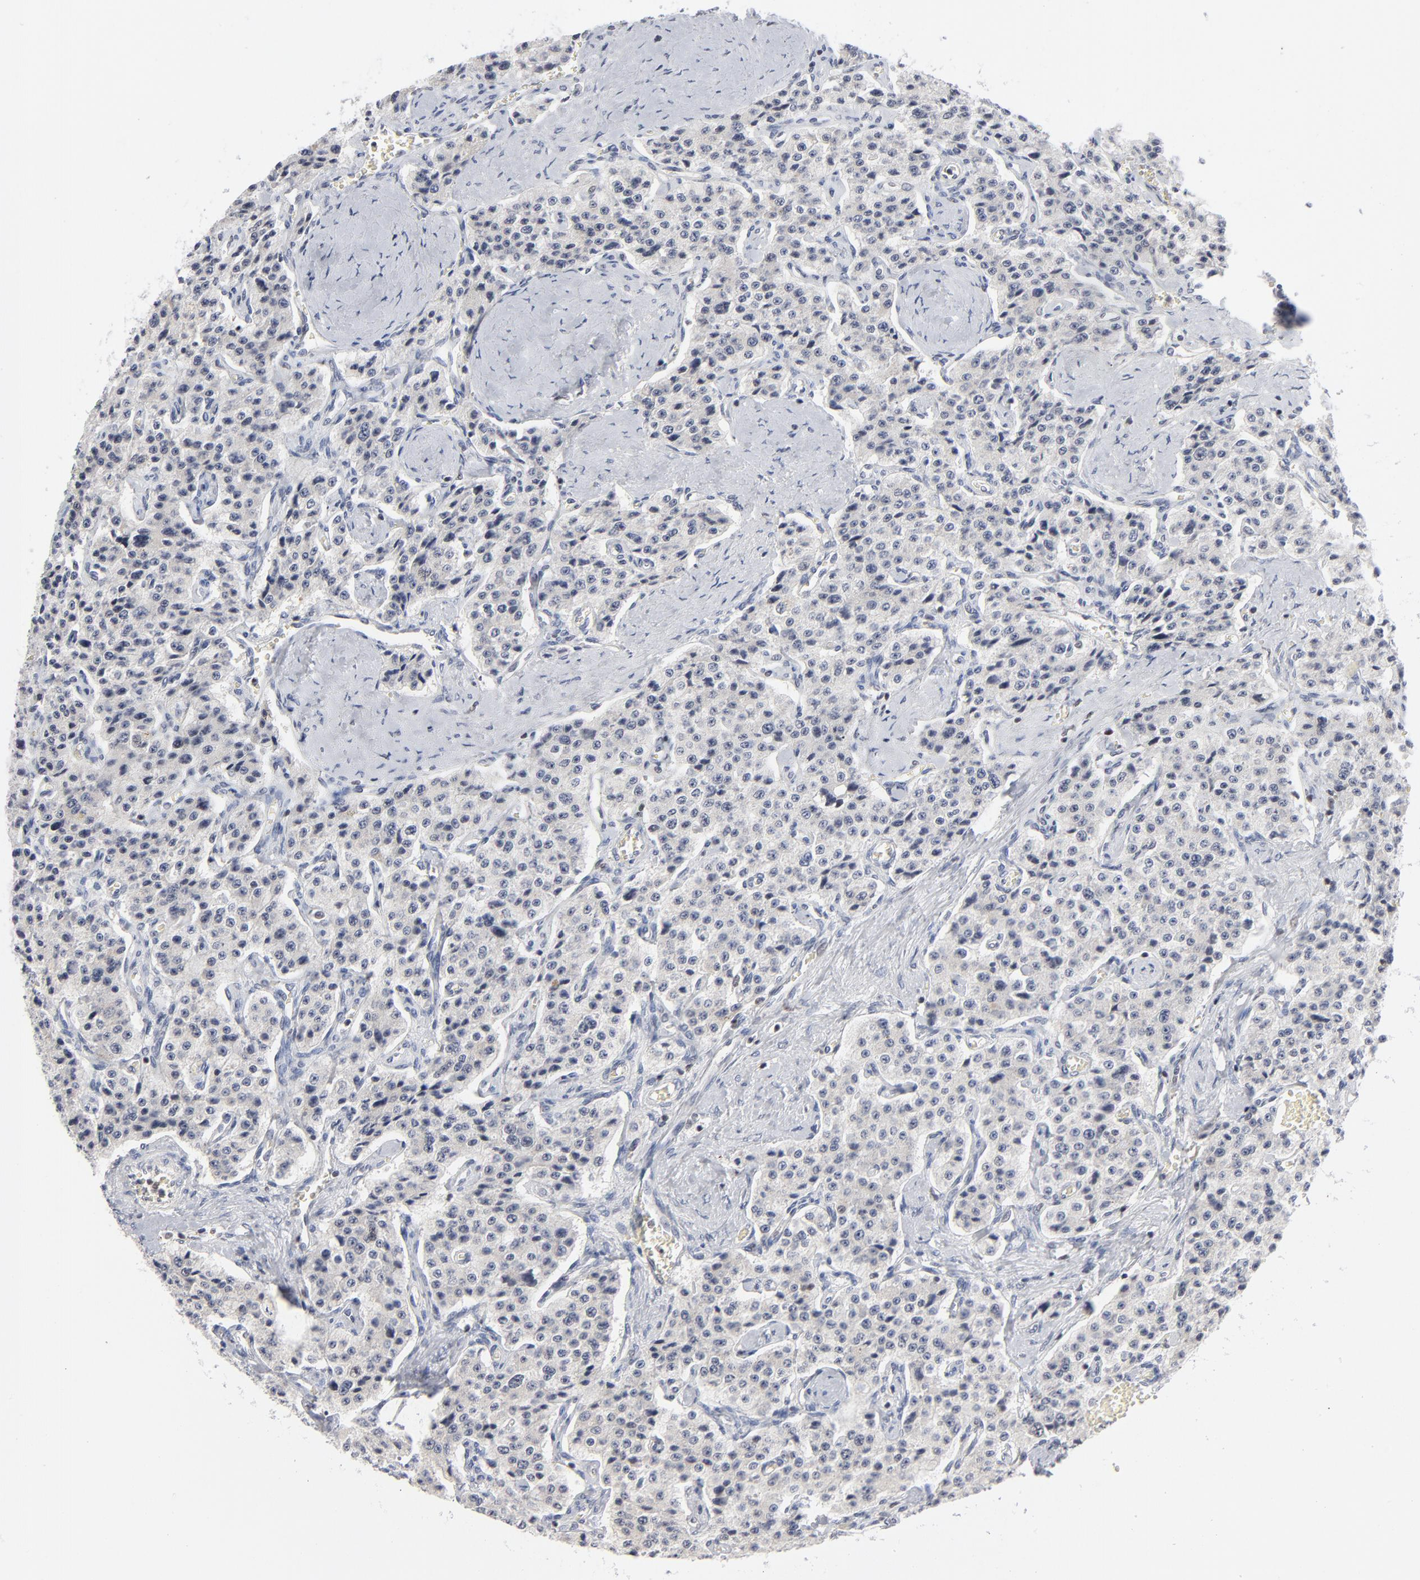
{"staining": {"intensity": "negative", "quantity": "none", "location": "none"}, "tissue": "carcinoid", "cell_type": "Tumor cells", "image_type": "cancer", "snomed": [{"axis": "morphology", "description": "Carcinoid, malignant, NOS"}, {"axis": "topography", "description": "Small intestine"}], "caption": "High power microscopy micrograph of an IHC photomicrograph of carcinoid, revealing no significant expression in tumor cells.", "gene": "MAX", "patient": {"sex": "male", "age": 52}}